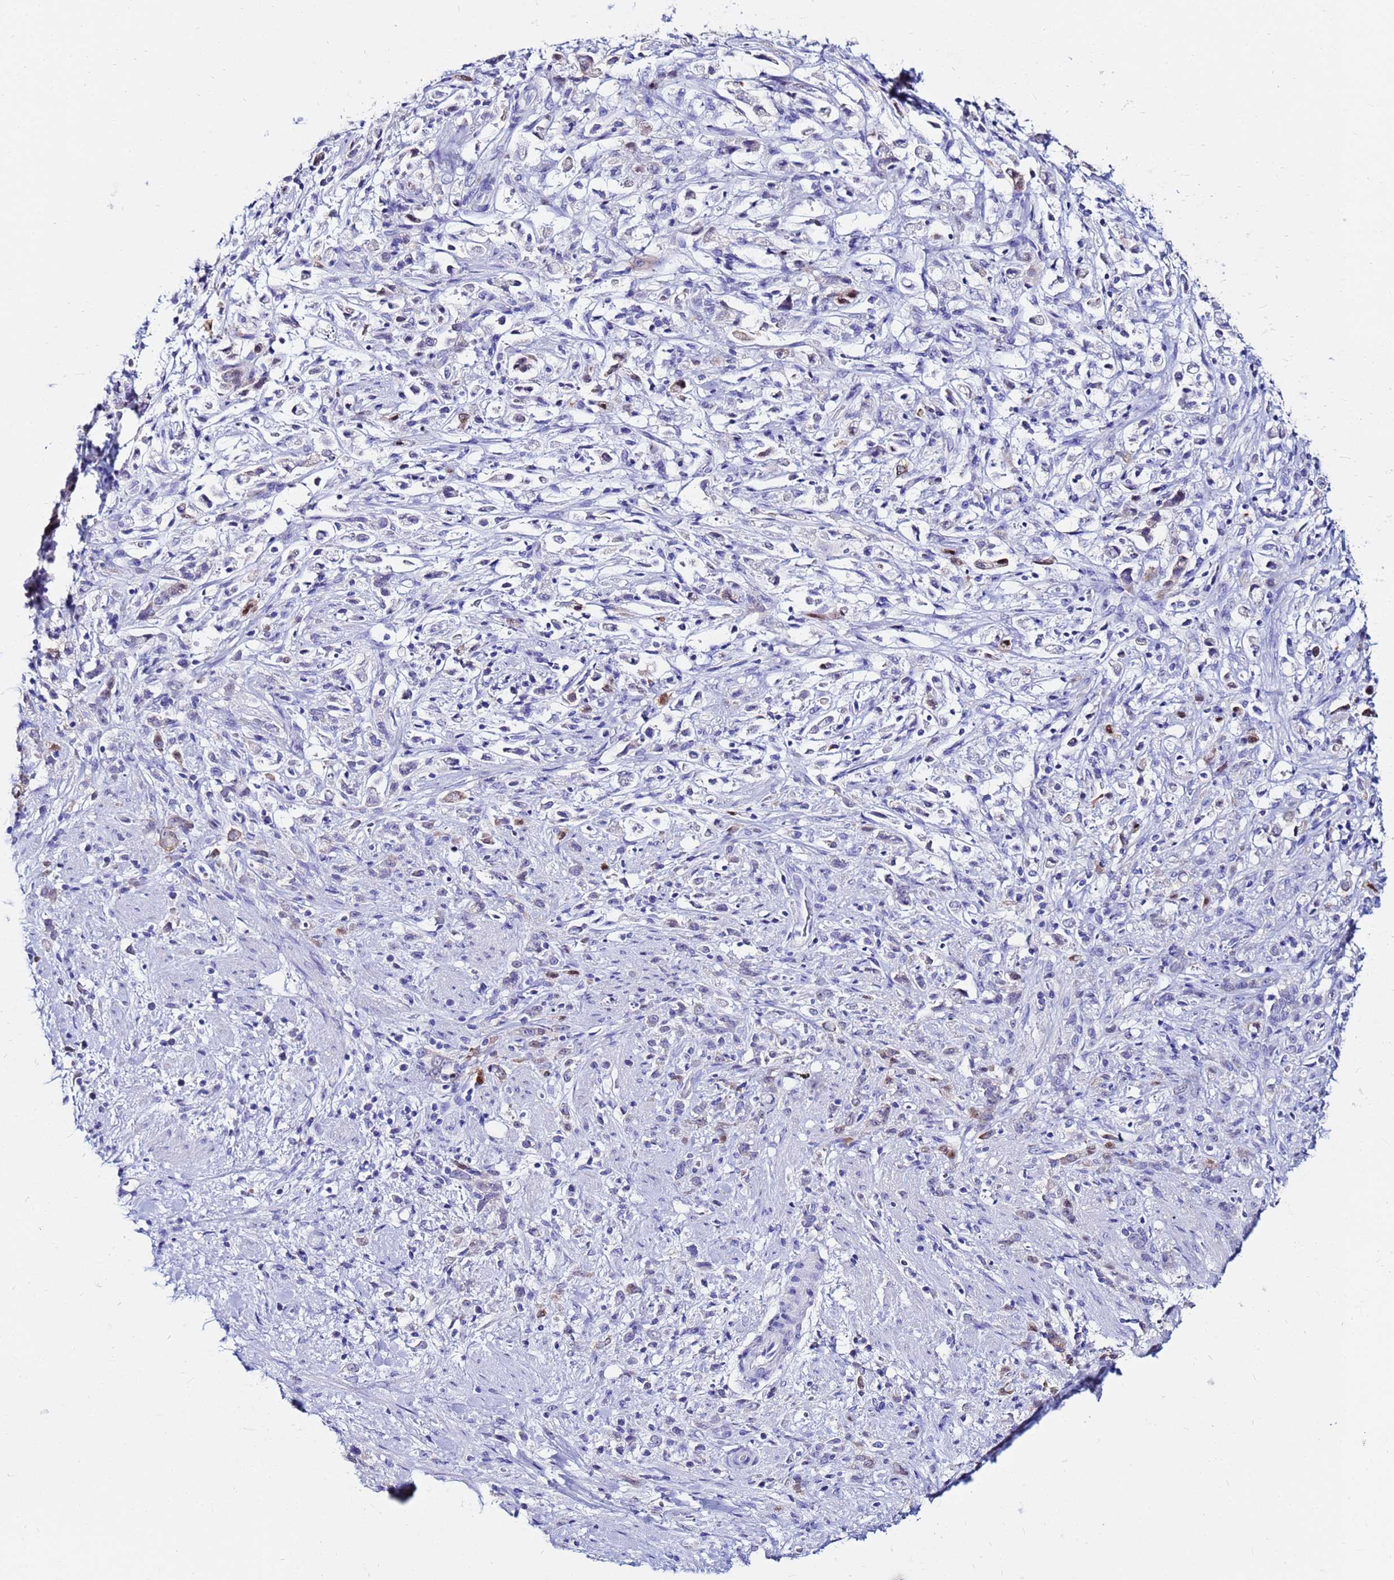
{"staining": {"intensity": "negative", "quantity": "none", "location": "none"}, "tissue": "stomach cancer", "cell_type": "Tumor cells", "image_type": "cancer", "snomed": [{"axis": "morphology", "description": "Adenocarcinoma, NOS"}, {"axis": "topography", "description": "Stomach"}], "caption": "Immunohistochemistry image of neoplastic tissue: stomach adenocarcinoma stained with DAB (3,3'-diaminobenzidine) shows no significant protein expression in tumor cells.", "gene": "PPP1R14C", "patient": {"sex": "female", "age": 60}}